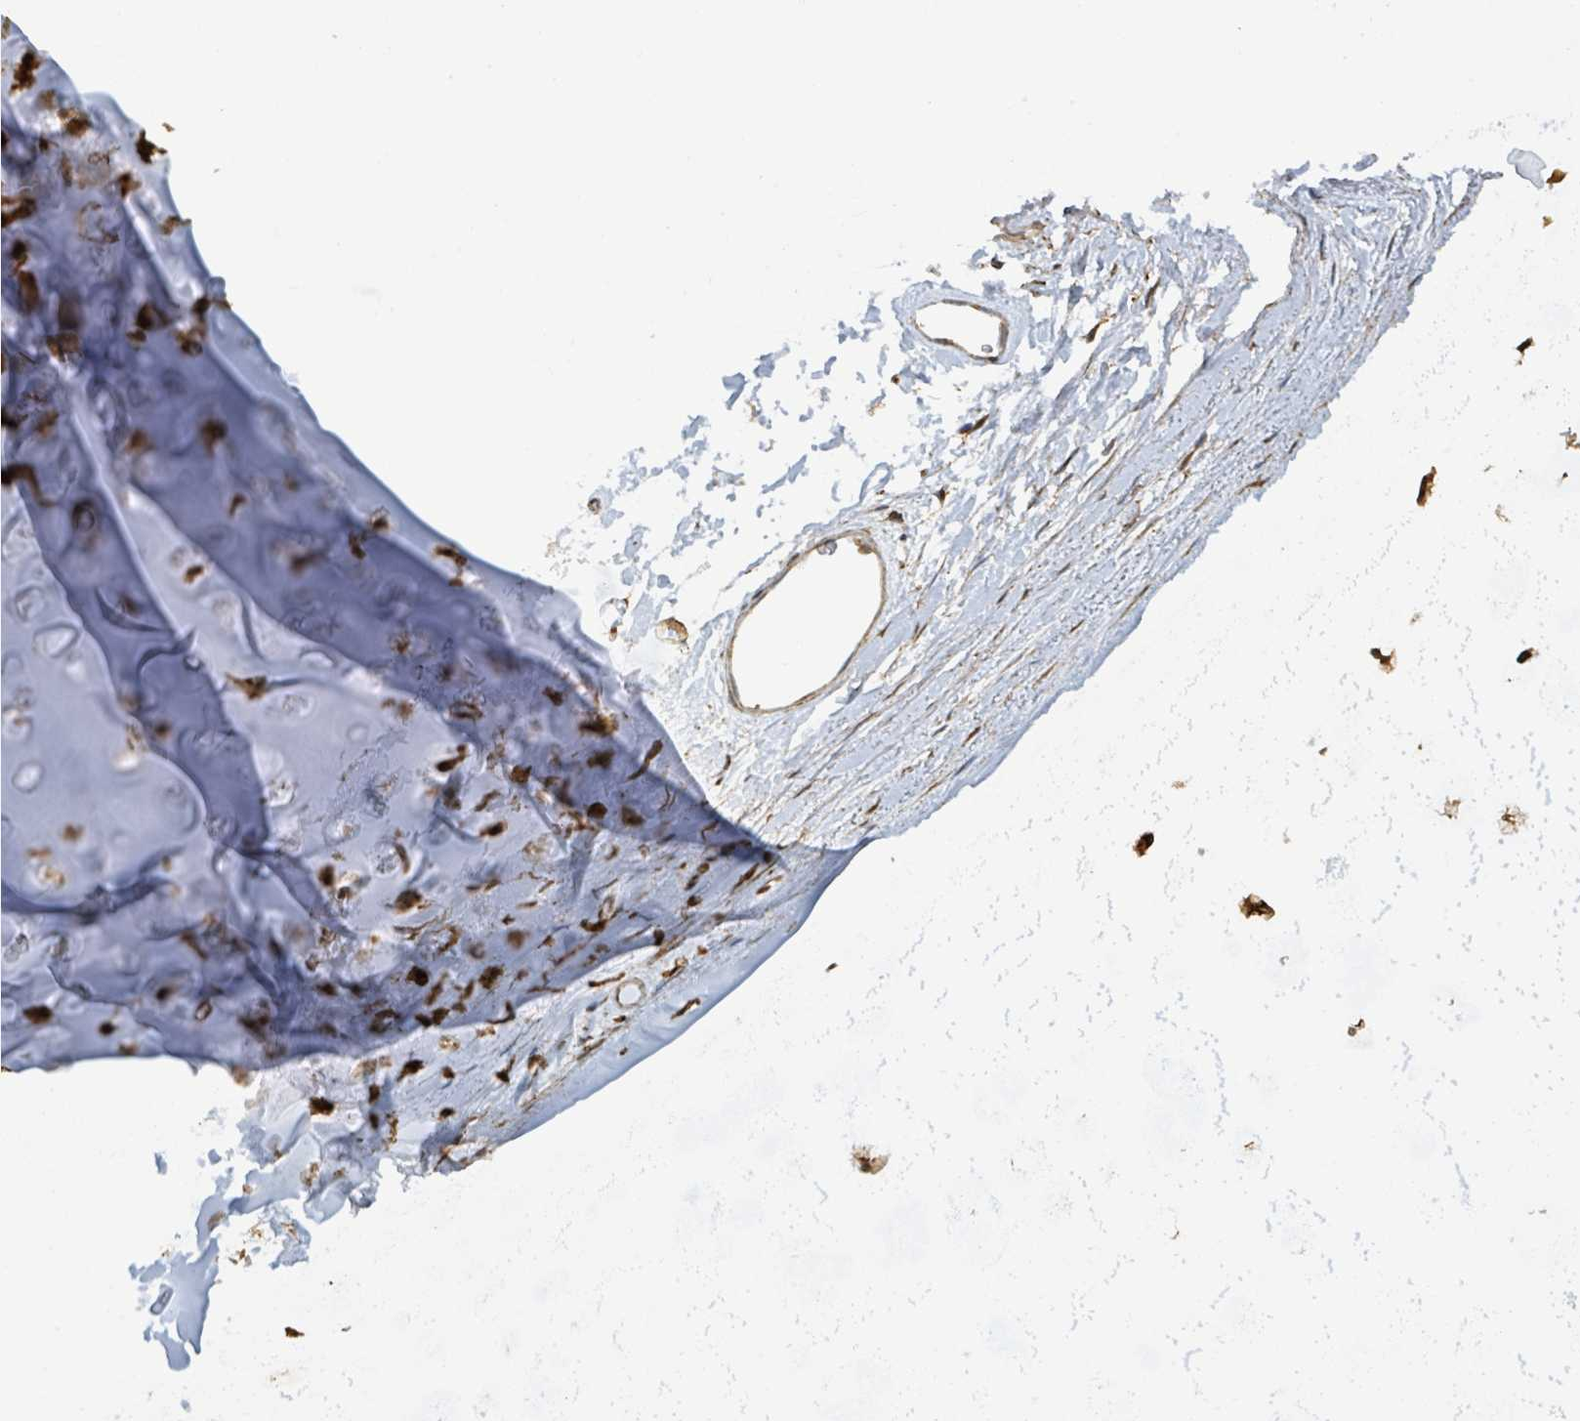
{"staining": {"intensity": "moderate", "quantity": "25%-75%", "location": "cytoplasmic/membranous,nuclear"}, "tissue": "adipose tissue", "cell_type": "Adipocytes", "image_type": "normal", "snomed": [{"axis": "morphology", "description": "Normal tissue, NOS"}, {"axis": "topography", "description": "Lymph node"}, {"axis": "topography", "description": "Cartilage tissue"}, {"axis": "topography", "description": "Bronchus"}], "caption": "Unremarkable adipose tissue displays moderate cytoplasmic/membranous,nuclear staining in approximately 25%-75% of adipocytes, visualized by immunohistochemistry.", "gene": "PSMB7", "patient": {"sex": "female", "age": 70}}